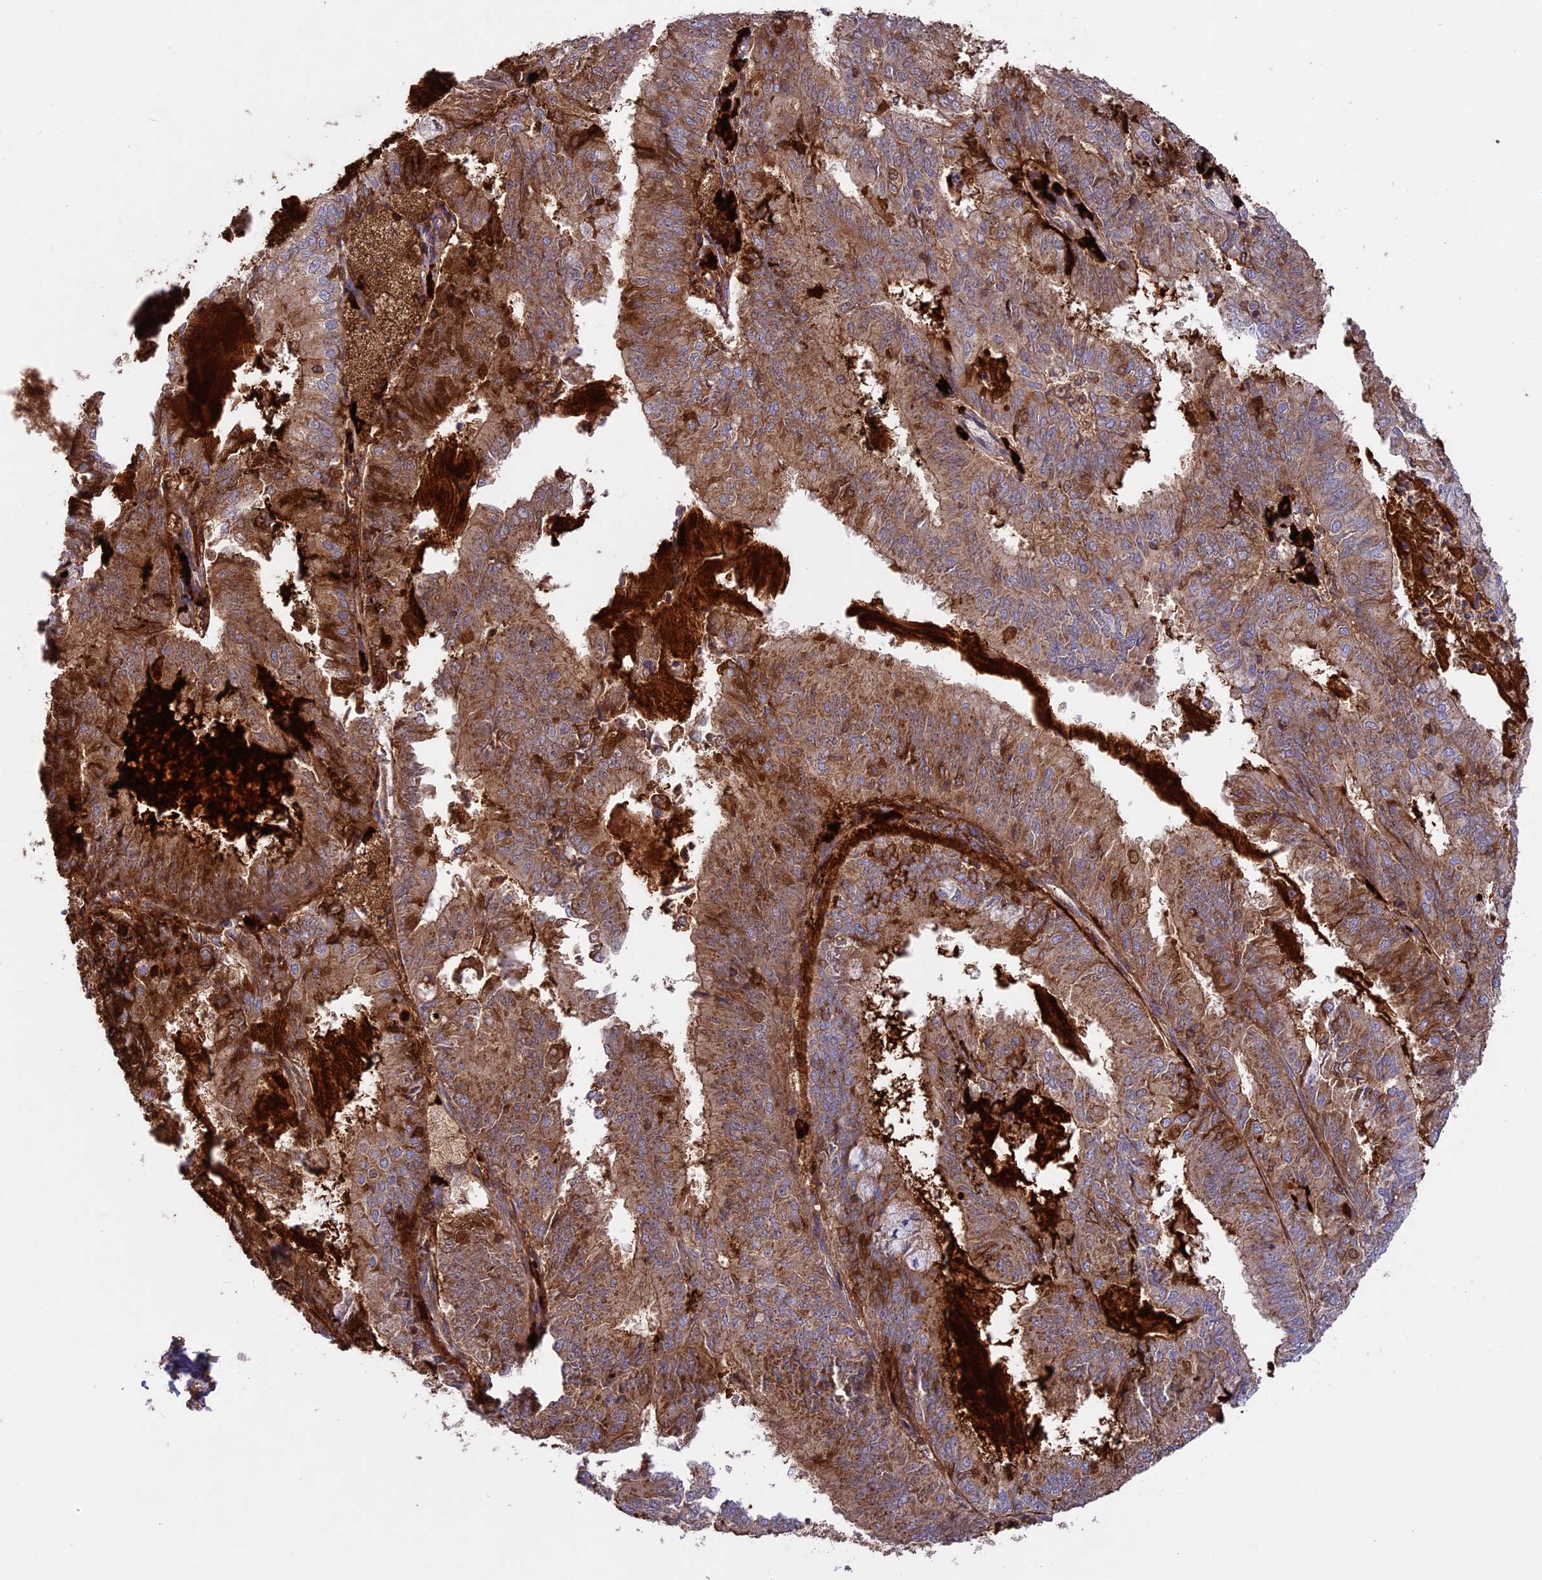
{"staining": {"intensity": "moderate", "quantity": ">75%", "location": "cytoplasmic/membranous"}, "tissue": "endometrial cancer", "cell_type": "Tumor cells", "image_type": "cancer", "snomed": [{"axis": "morphology", "description": "Adenocarcinoma, NOS"}, {"axis": "topography", "description": "Endometrium"}], "caption": "This is an image of immunohistochemistry (IHC) staining of endometrial cancer, which shows moderate staining in the cytoplasmic/membranous of tumor cells.", "gene": "NUDT8", "patient": {"sex": "female", "age": 57}}